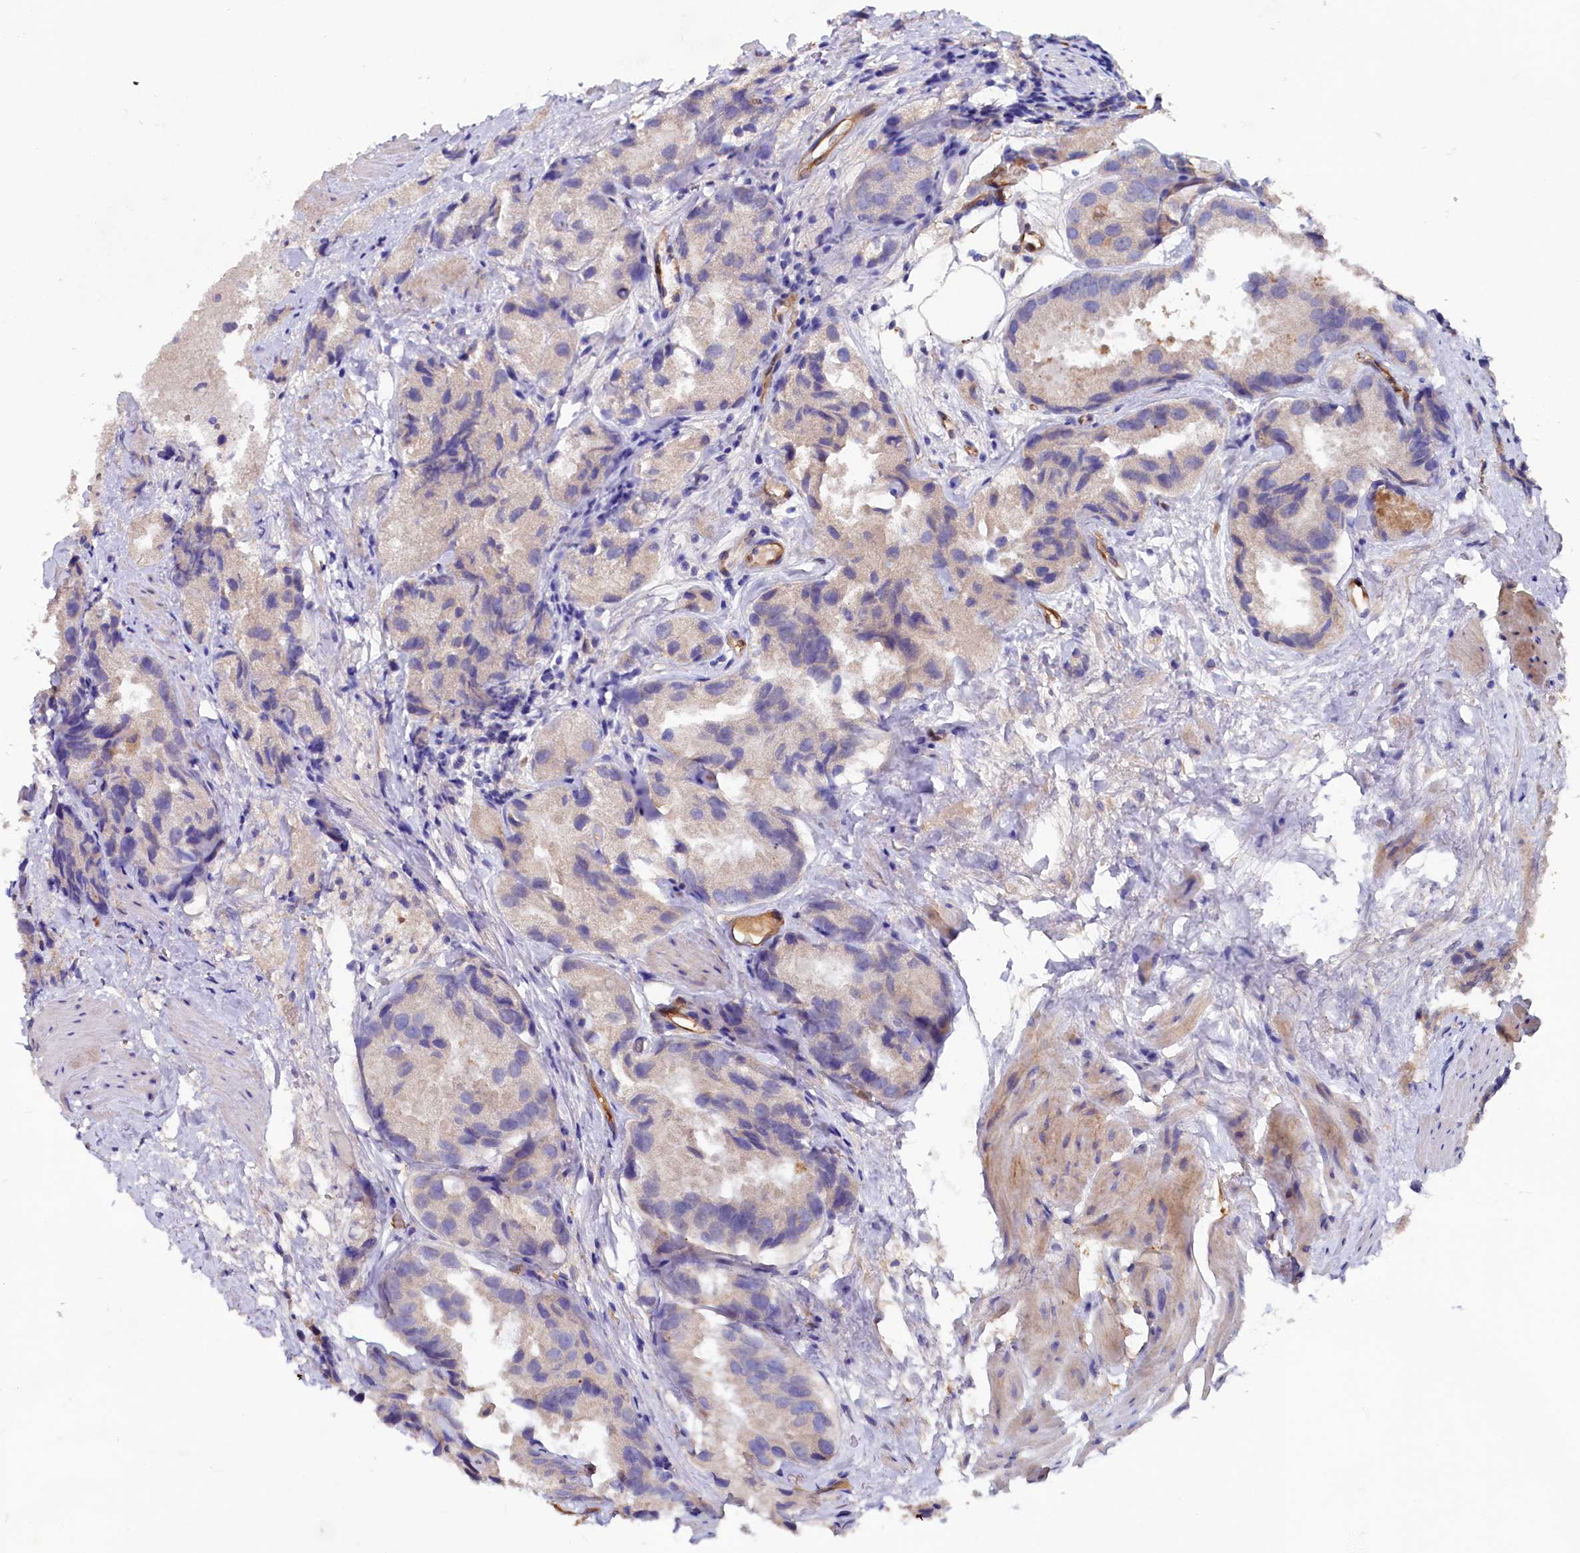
{"staining": {"intensity": "negative", "quantity": "none", "location": "none"}, "tissue": "prostate cancer", "cell_type": "Tumor cells", "image_type": "cancer", "snomed": [{"axis": "morphology", "description": "Adenocarcinoma, High grade"}, {"axis": "topography", "description": "Prostate"}], "caption": "Tumor cells are negative for brown protein staining in prostate cancer (high-grade adenocarcinoma). The staining is performed using DAB (3,3'-diaminobenzidine) brown chromogen with nuclei counter-stained in using hematoxylin.", "gene": "IL17RD", "patient": {"sex": "male", "age": 66}}